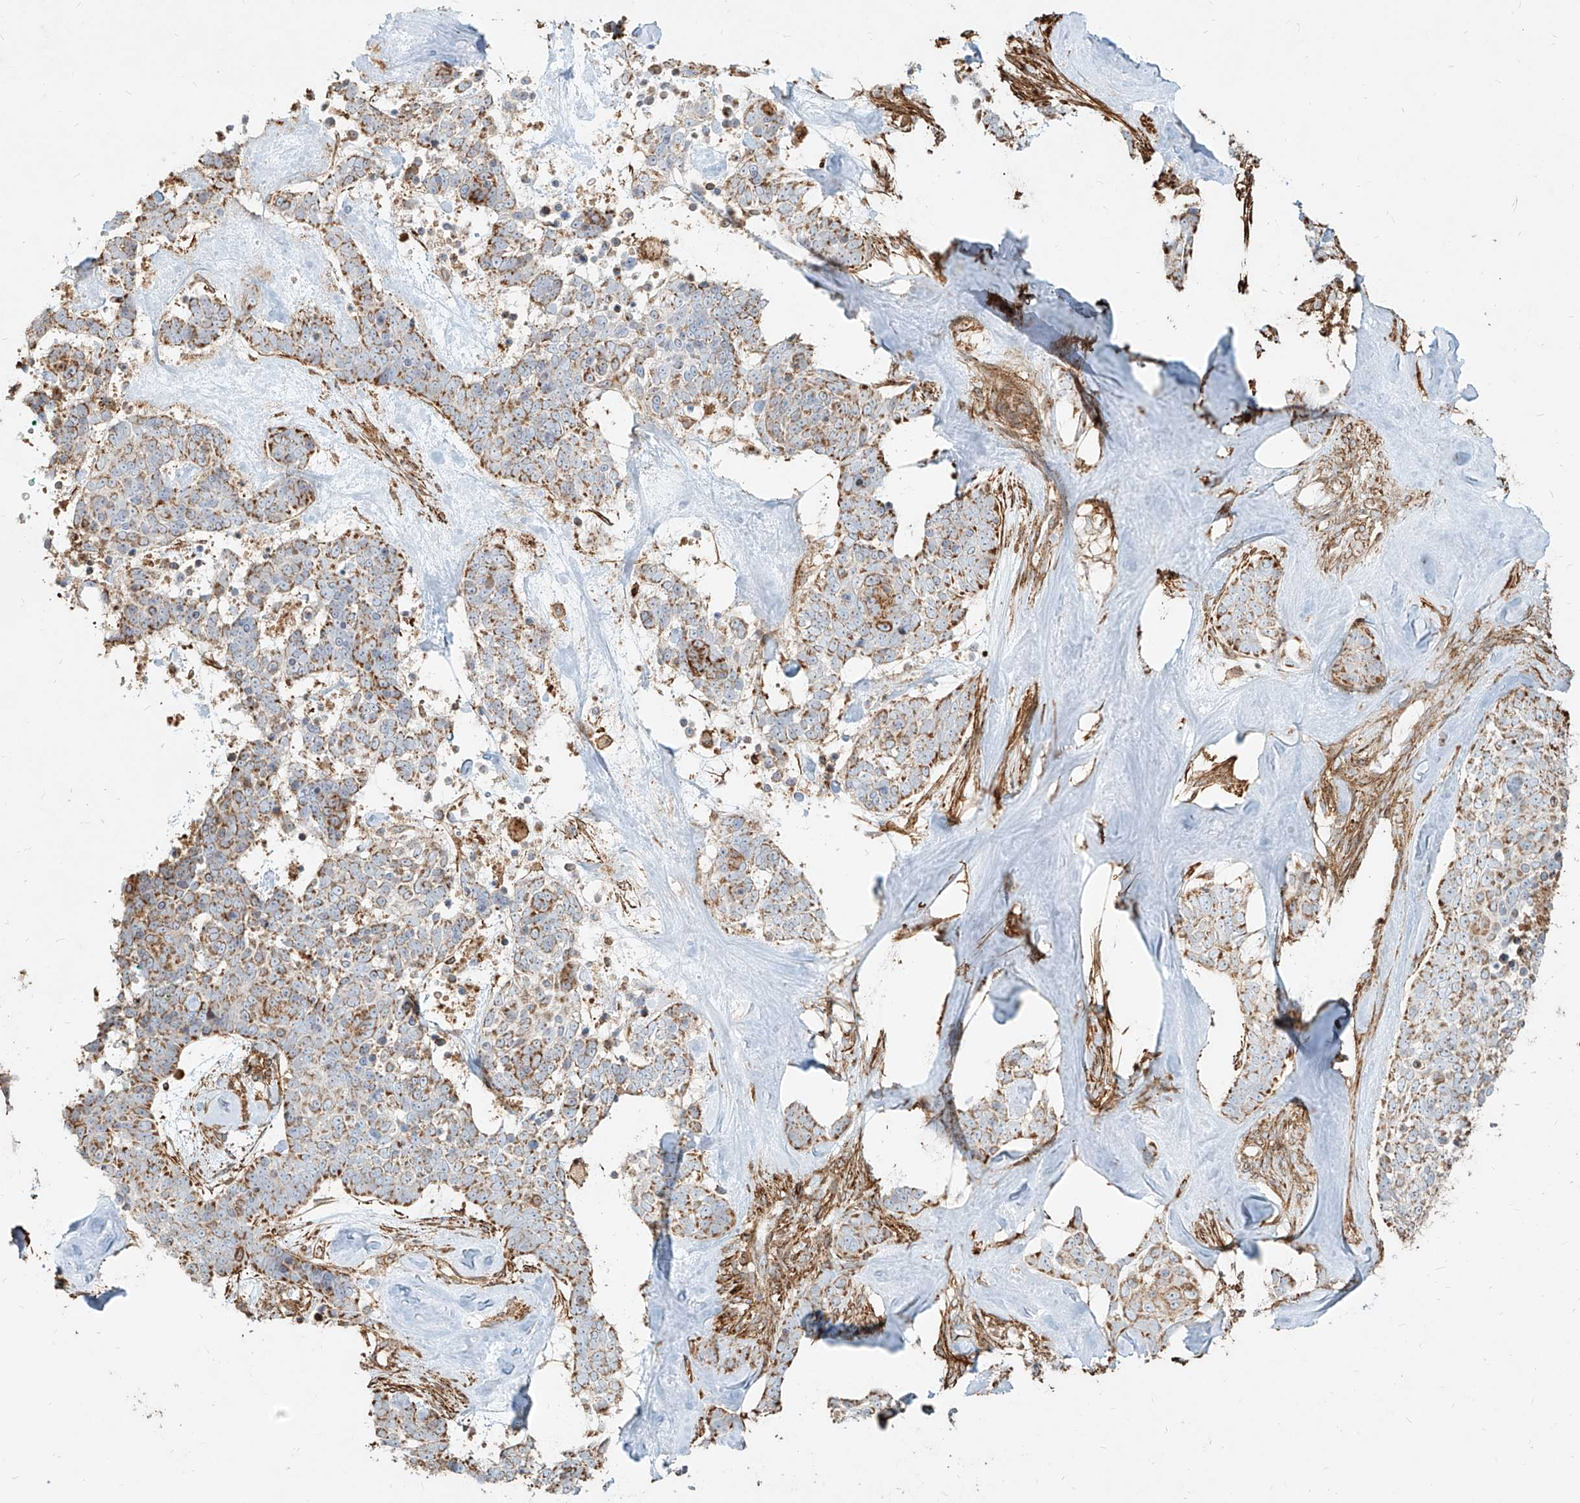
{"staining": {"intensity": "weak", "quantity": "25%-75%", "location": "cytoplasmic/membranous"}, "tissue": "skin cancer", "cell_type": "Tumor cells", "image_type": "cancer", "snomed": [{"axis": "morphology", "description": "Basal cell carcinoma"}, {"axis": "topography", "description": "Skin"}], "caption": "Immunohistochemical staining of human skin cancer displays low levels of weak cytoplasmic/membranous protein staining in about 25%-75% of tumor cells.", "gene": "MTX2", "patient": {"sex": "female", "age": 81}}